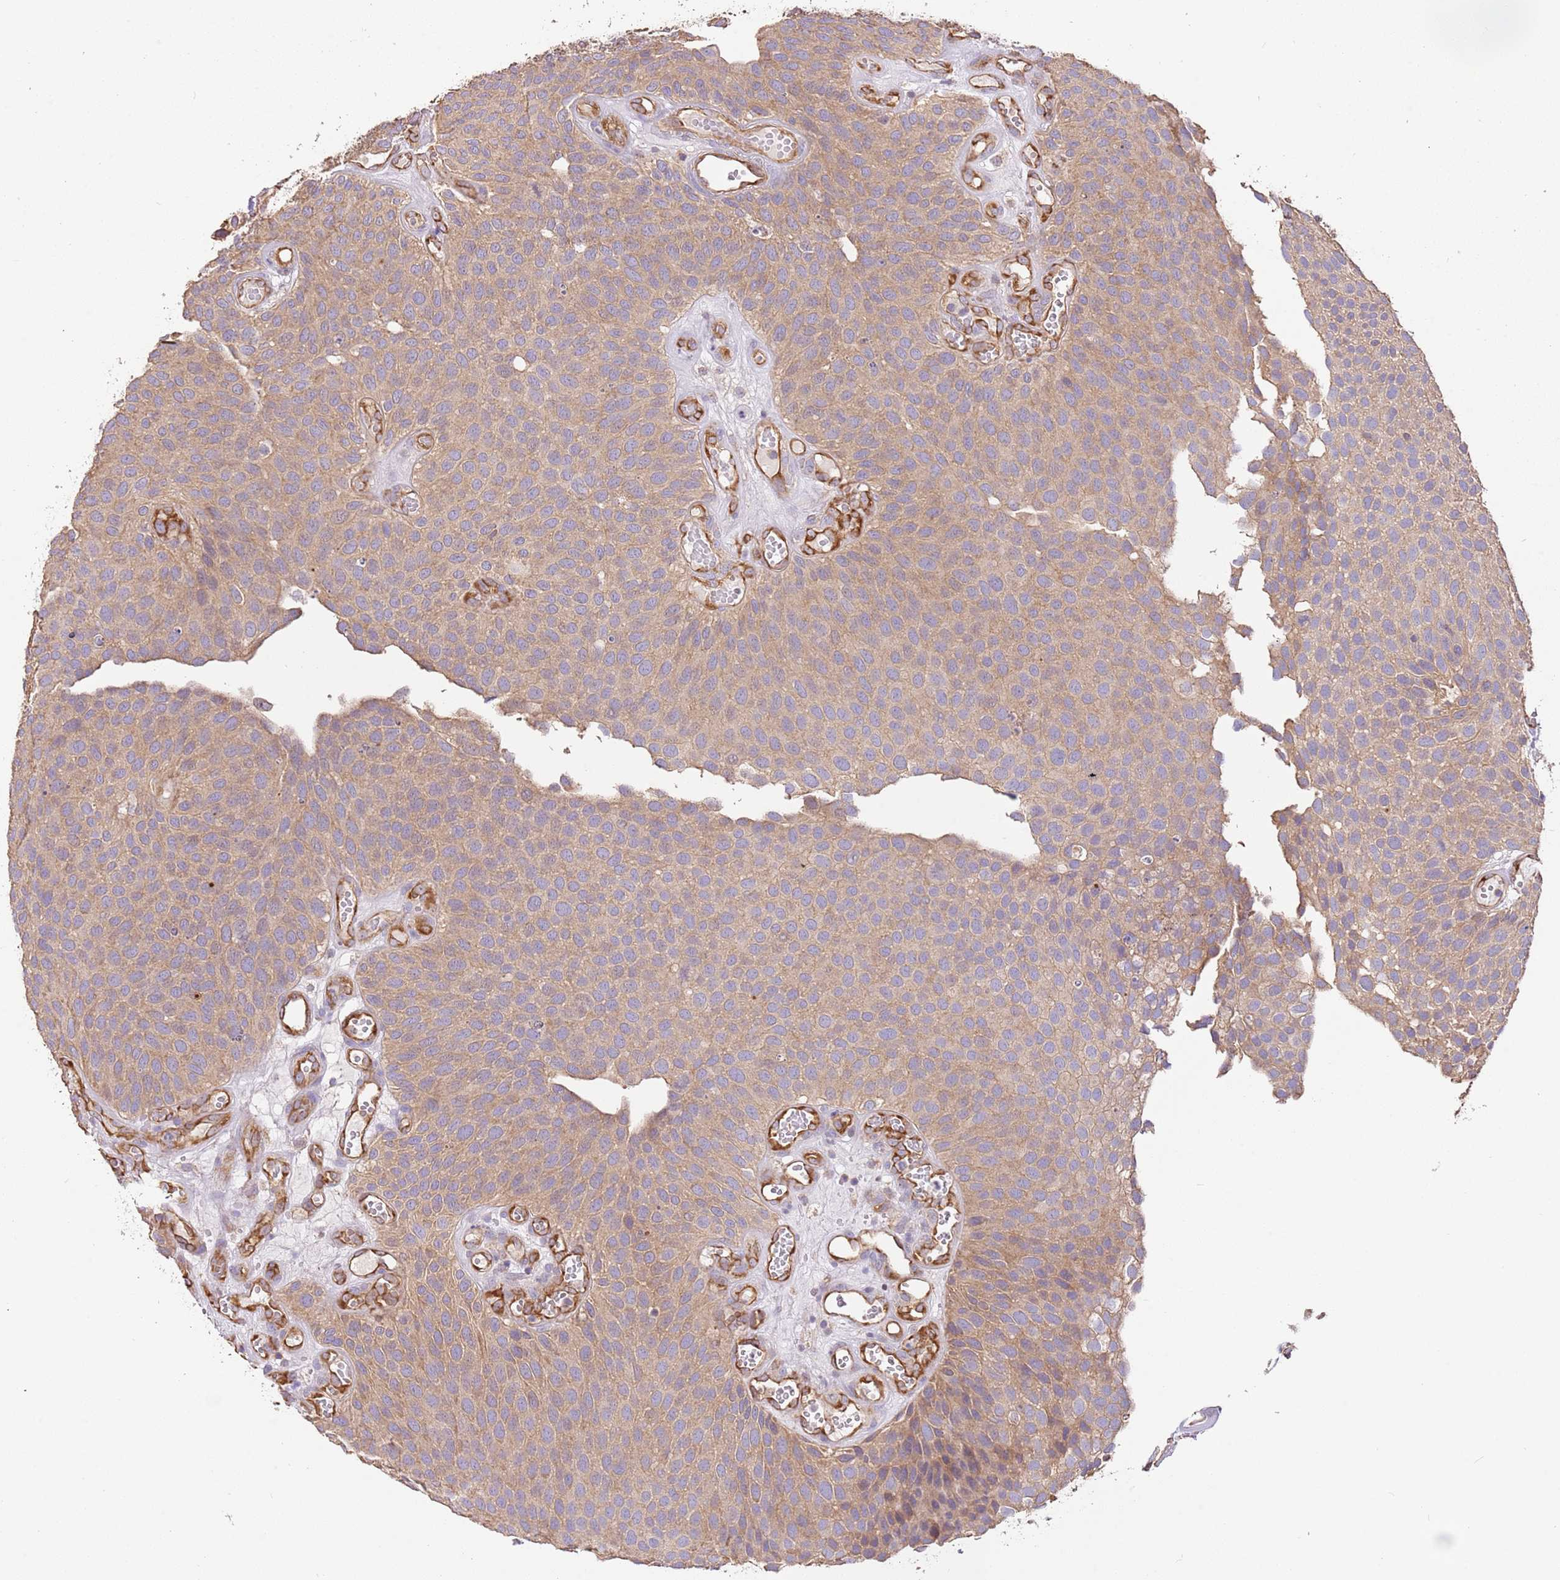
{"staining": {"intensity": "moderate", "quantity": ">75%", "location": "cytoplasmic/membranous"}, "tissue": "urothelial cancer", "cell_type": "Tumor cells", "image_type": "cancer", "snomed": [{"axis": "morphology", "description": "Urothelial carcinoma, Low grade"}, {"axis": "topography", "description": "Urinary bladder"}], "caption": "Moderate cytoplasmic/membranous protein positivity is seen in about >75% of tumor cells in urothelial cancer. (Brightfield microscopy of DAB IHC at high magnification).", "gene": "DOCK9", "patient": {"sex": "male", "age": 89}}